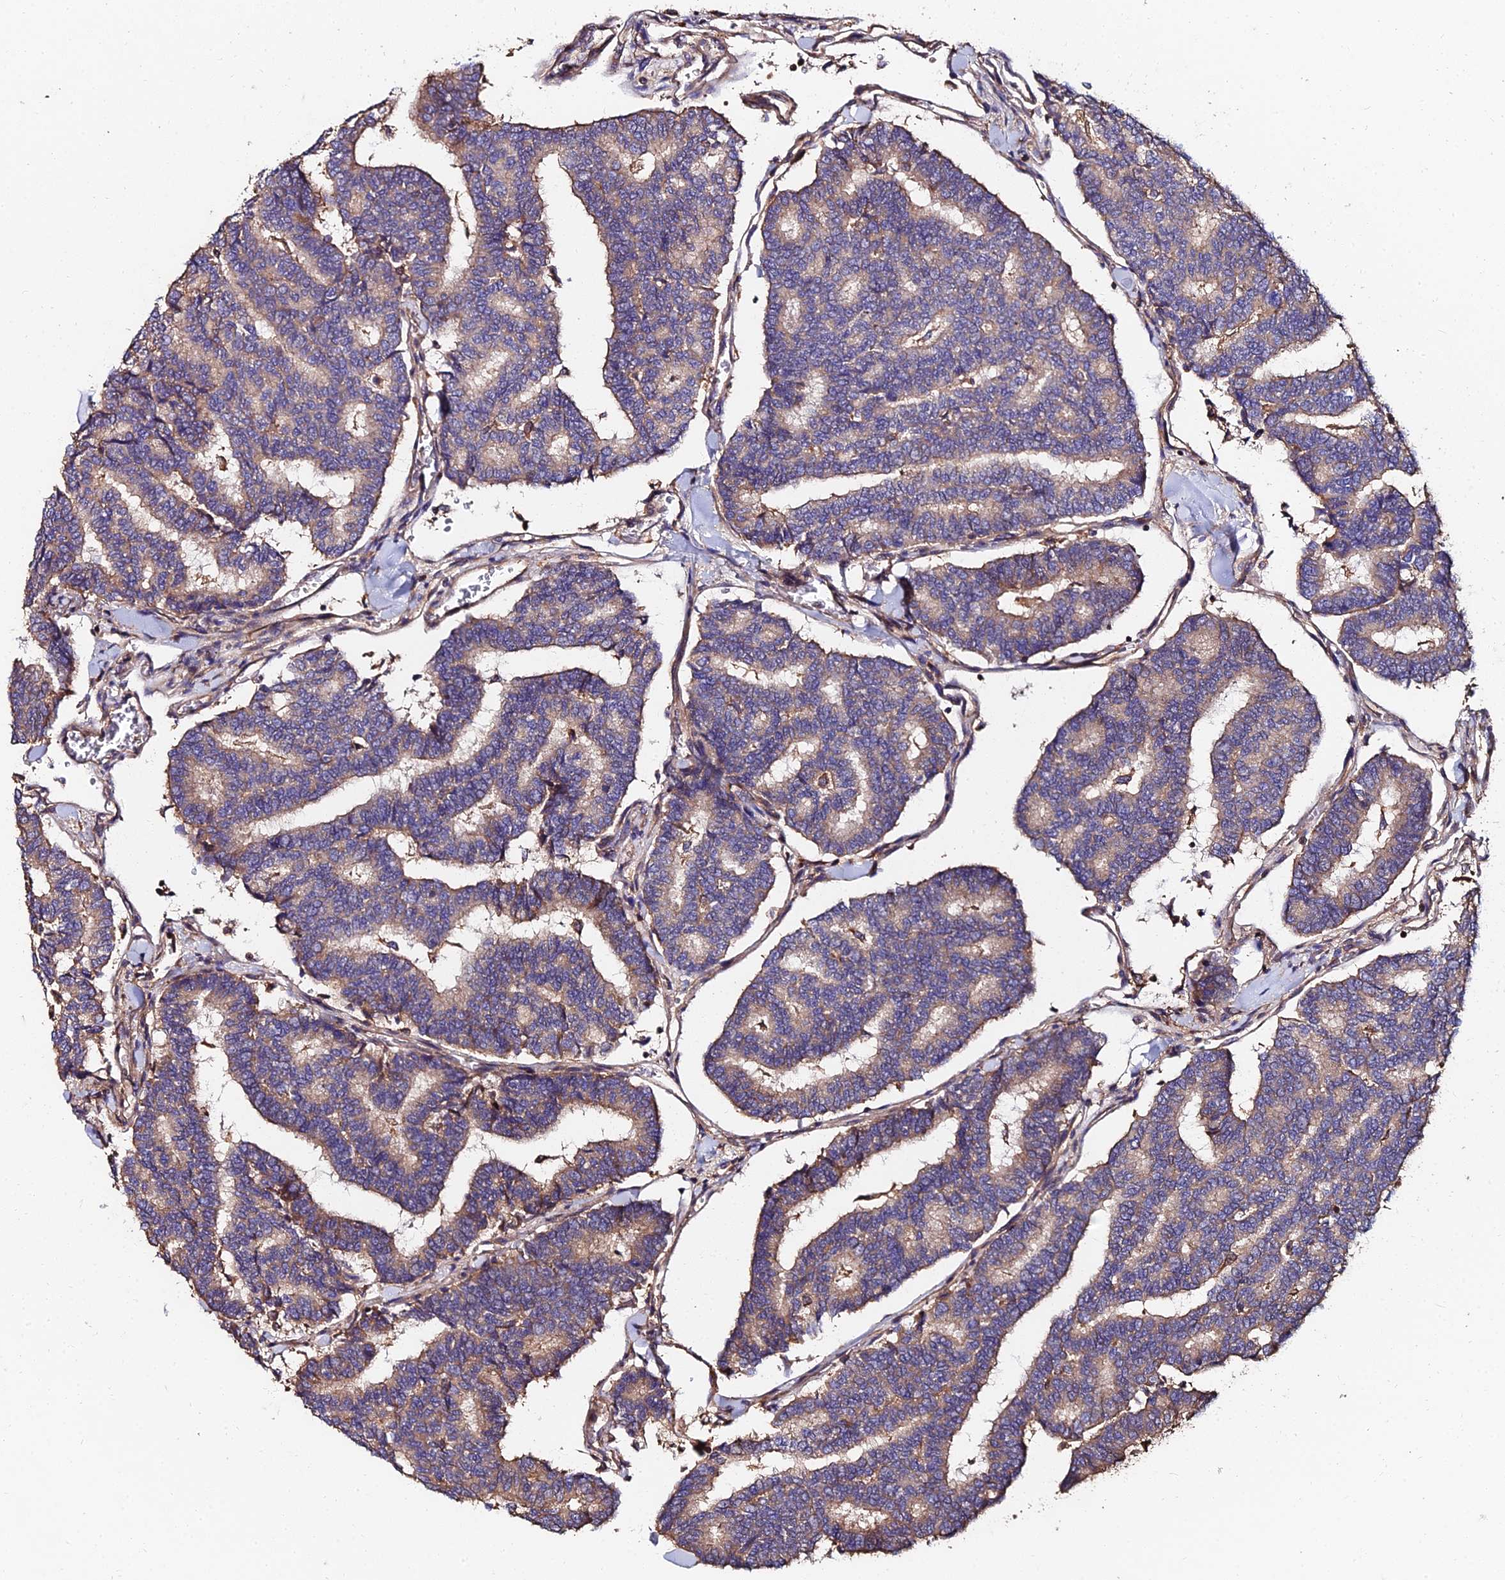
{"staining": {"intensity": "weak", "quantity": ">75%", "location": "cytoplasmic/membranous"}, "tissue": "thyroid cancer", "cell_type": "Tumor cells", "image_type": "cancer", "snomed": [{"axis": "morphology", "description": "Papillary adenocarcinoma, NOS"}, {"axis": "topography", "description": "Thyroid gland"}], "caption": "Protein staining of papillary adenocarcinoma (thyroid) tissue exhibits weak cytoplasmic/membranous expression in about >75% of tumor cells.", "gene": "EXT1", "patient": {"sex": "female", "age": 35}}